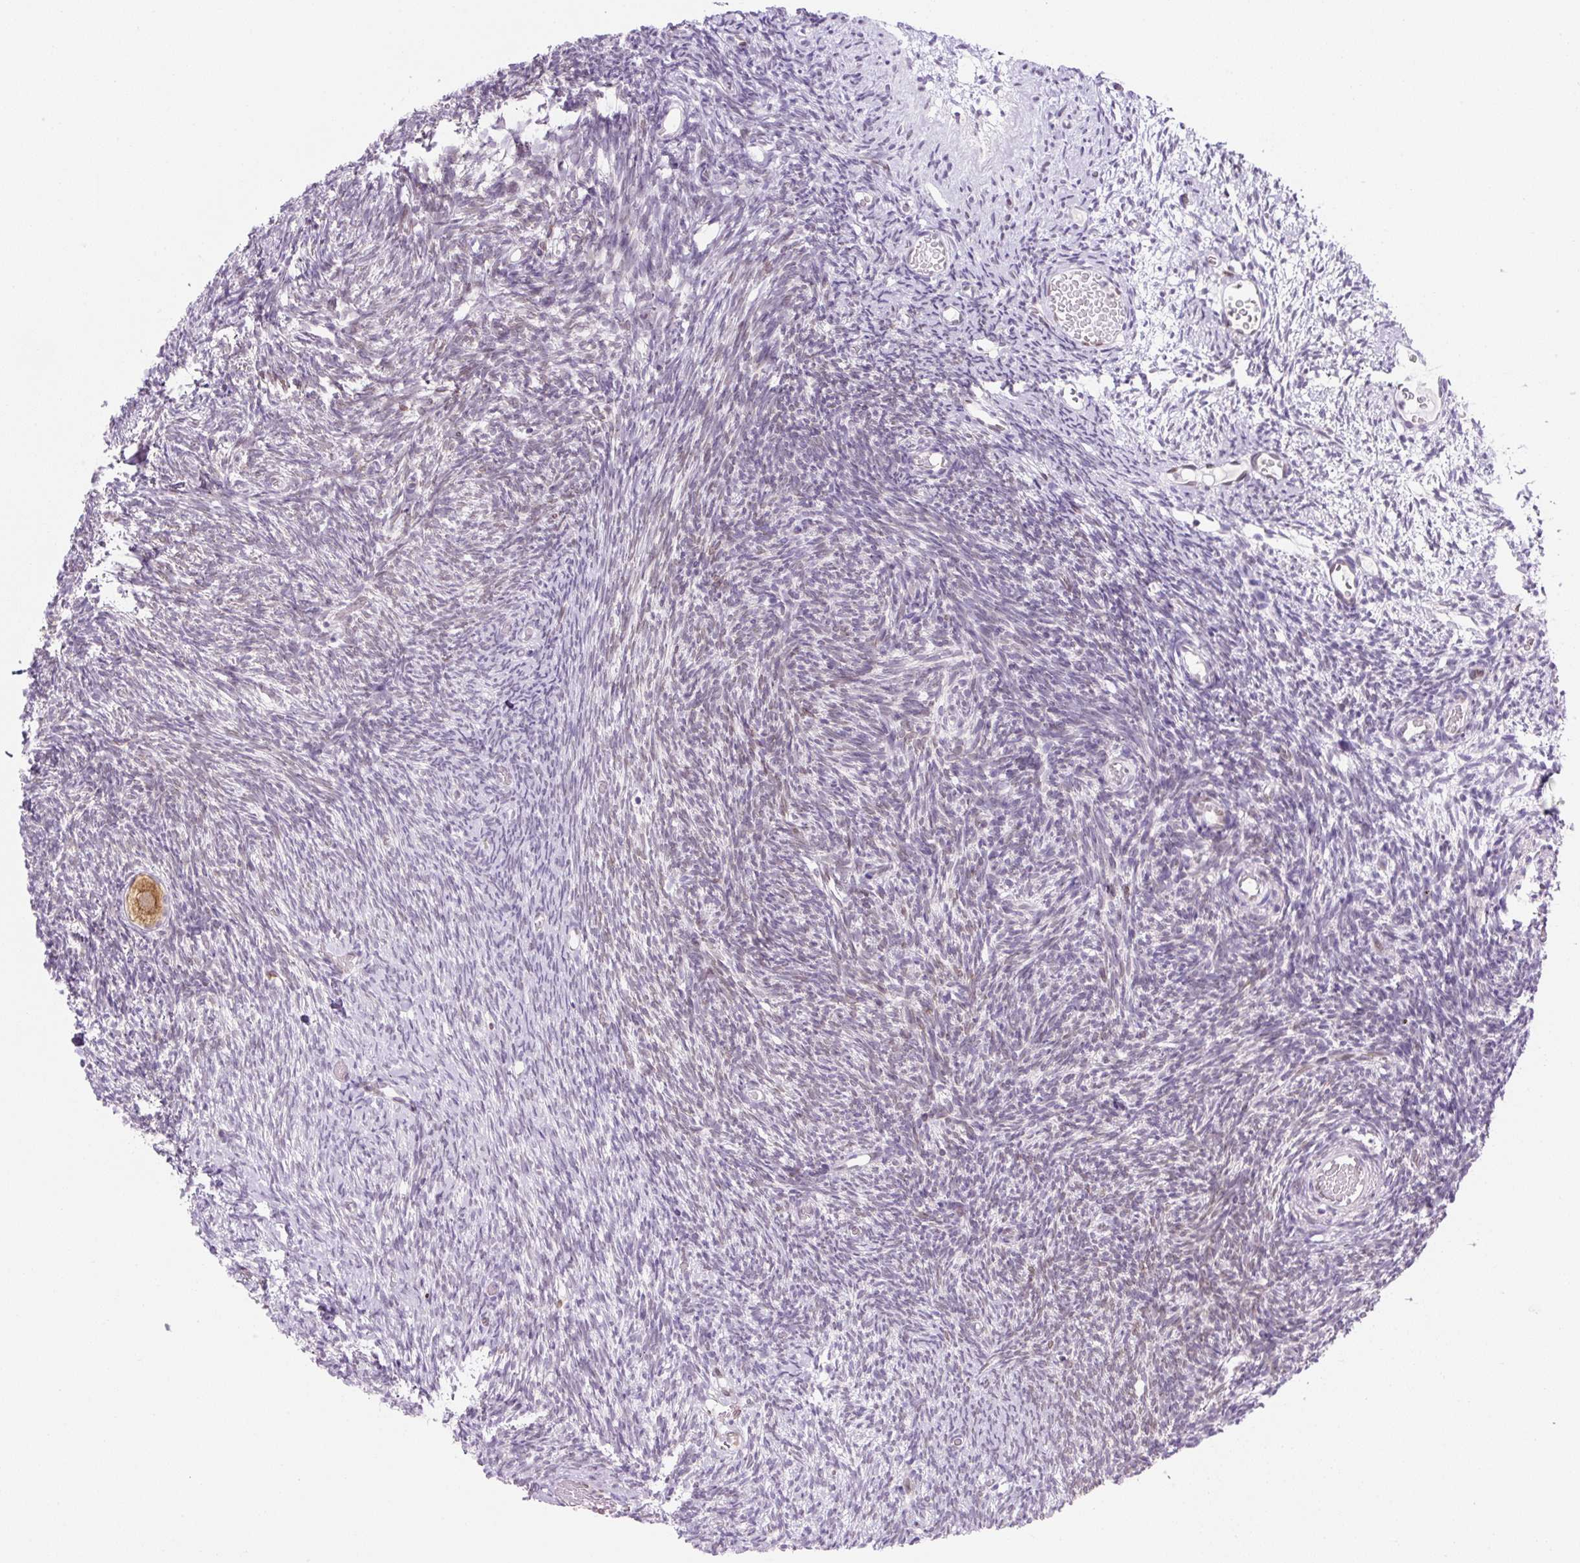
{"staining": {"intensity": "weak", "quantity": ">75%", "location": "cytoplasmic/membranous"}, "tissue": "ovary", "cell_type": "Follicle cells", "image_type": "normal", "snomed": [{"axis": "morphology", "description": "Normal tissue, NOS"}, {"axis": "topography", "description": "Ovary"}], "caption": "Weak cytoplasmic/membranous staining for a protein is appreciated in approximately >75% of follicle cells of normal ovary using immunohistochemistry.", "gene": "SYNE3", "patient": {"sex": "female", "age": 39}}